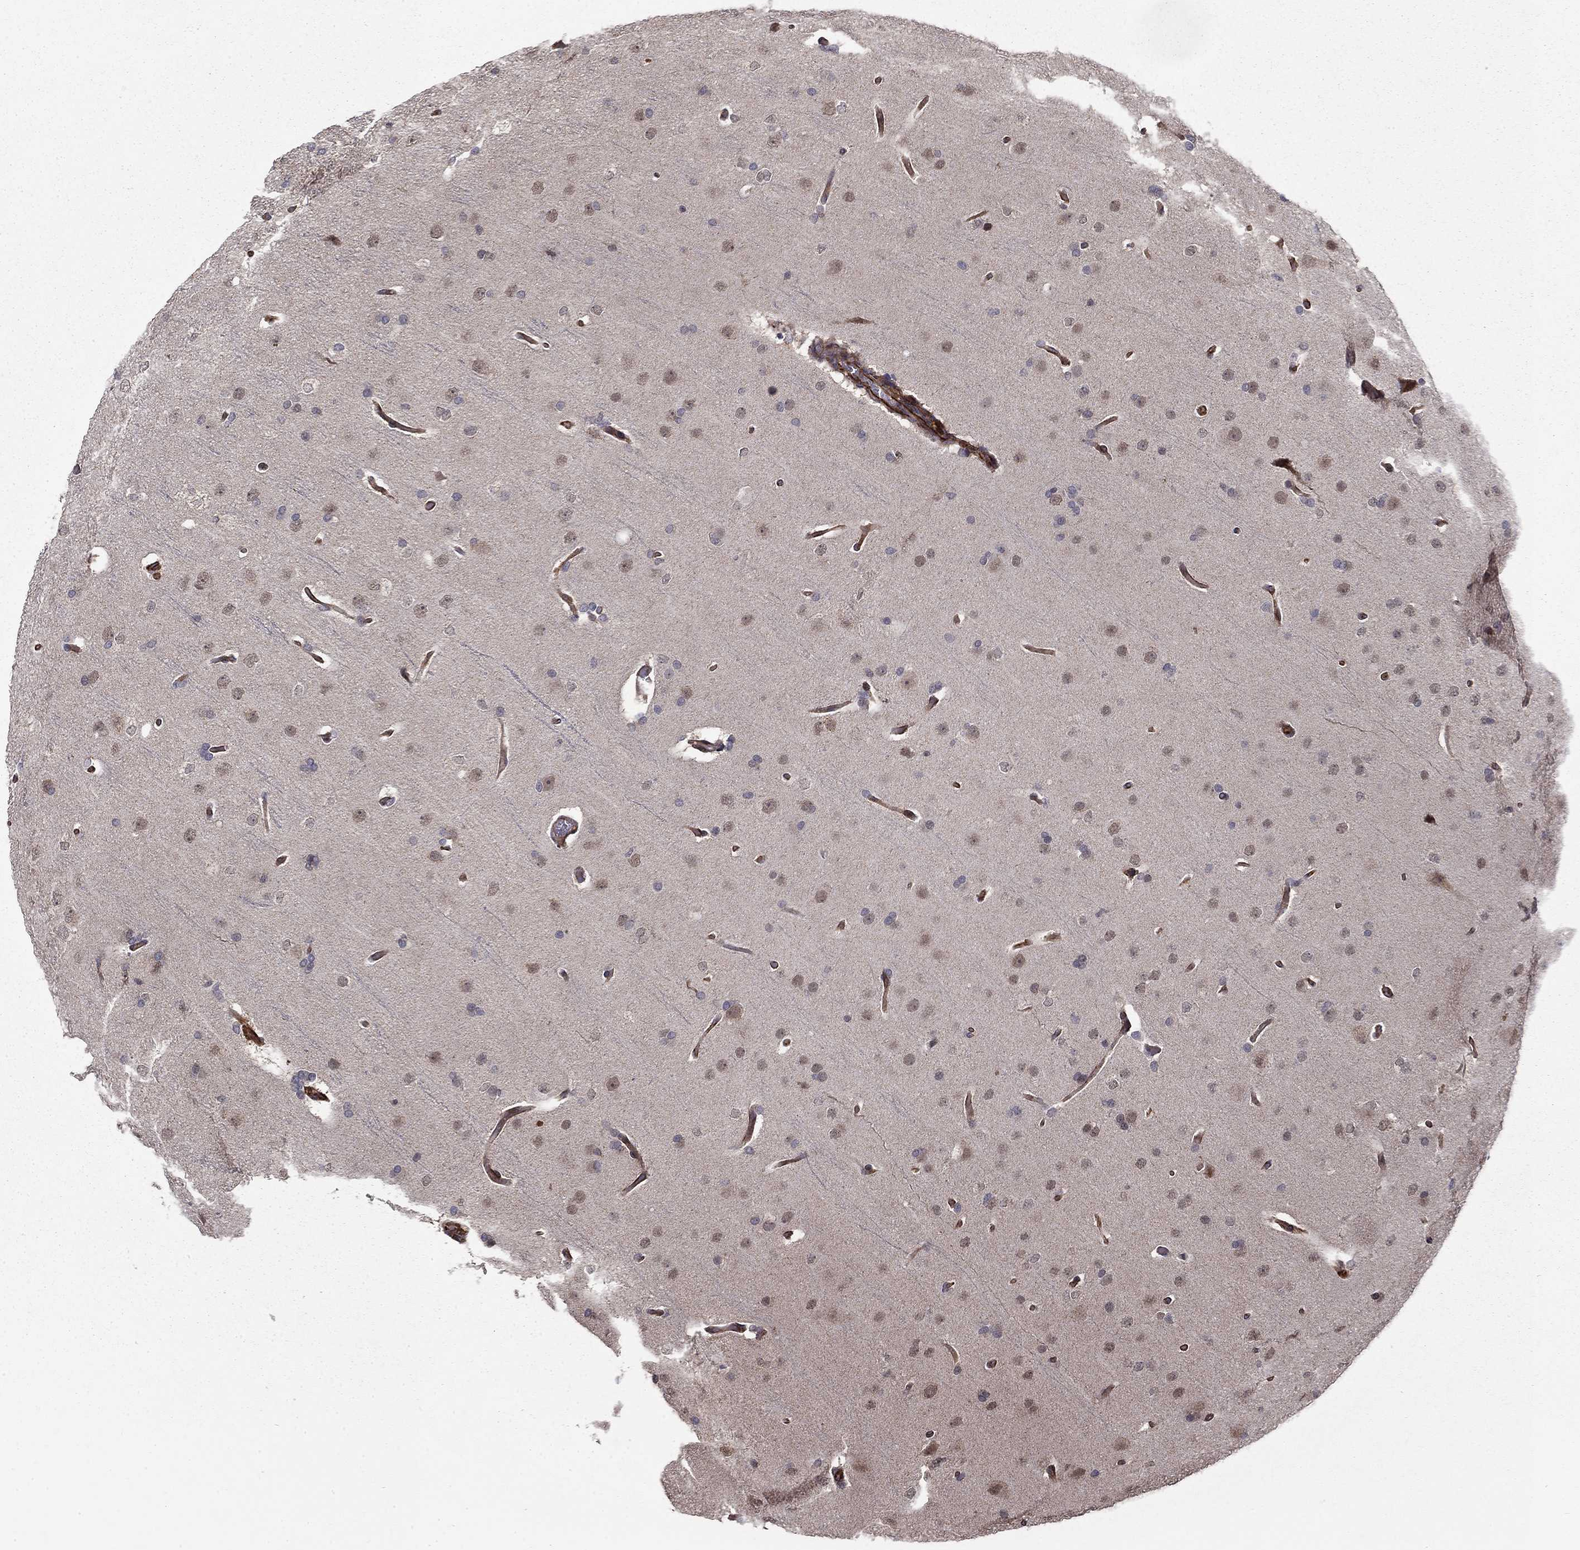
{"staining": {"intensity": "weak", "quantity": "<25%", "location": "nuclear"}, "tissue": "glioma", "cell_type": "Tumor cells", "image_type": "cancer", "snomed": [{"axis": "morphology", "description": "Glioma, malignant, Low grade"}, {"axis": "topography", "description": "Brain"}], "caption": "This is a photomicrograph of immunohistochemistry (IHC) staining of glioma, which shows no expression in tumor cells.", "gene": "ADM", "patient": {"sex": "male", "age": 41}}